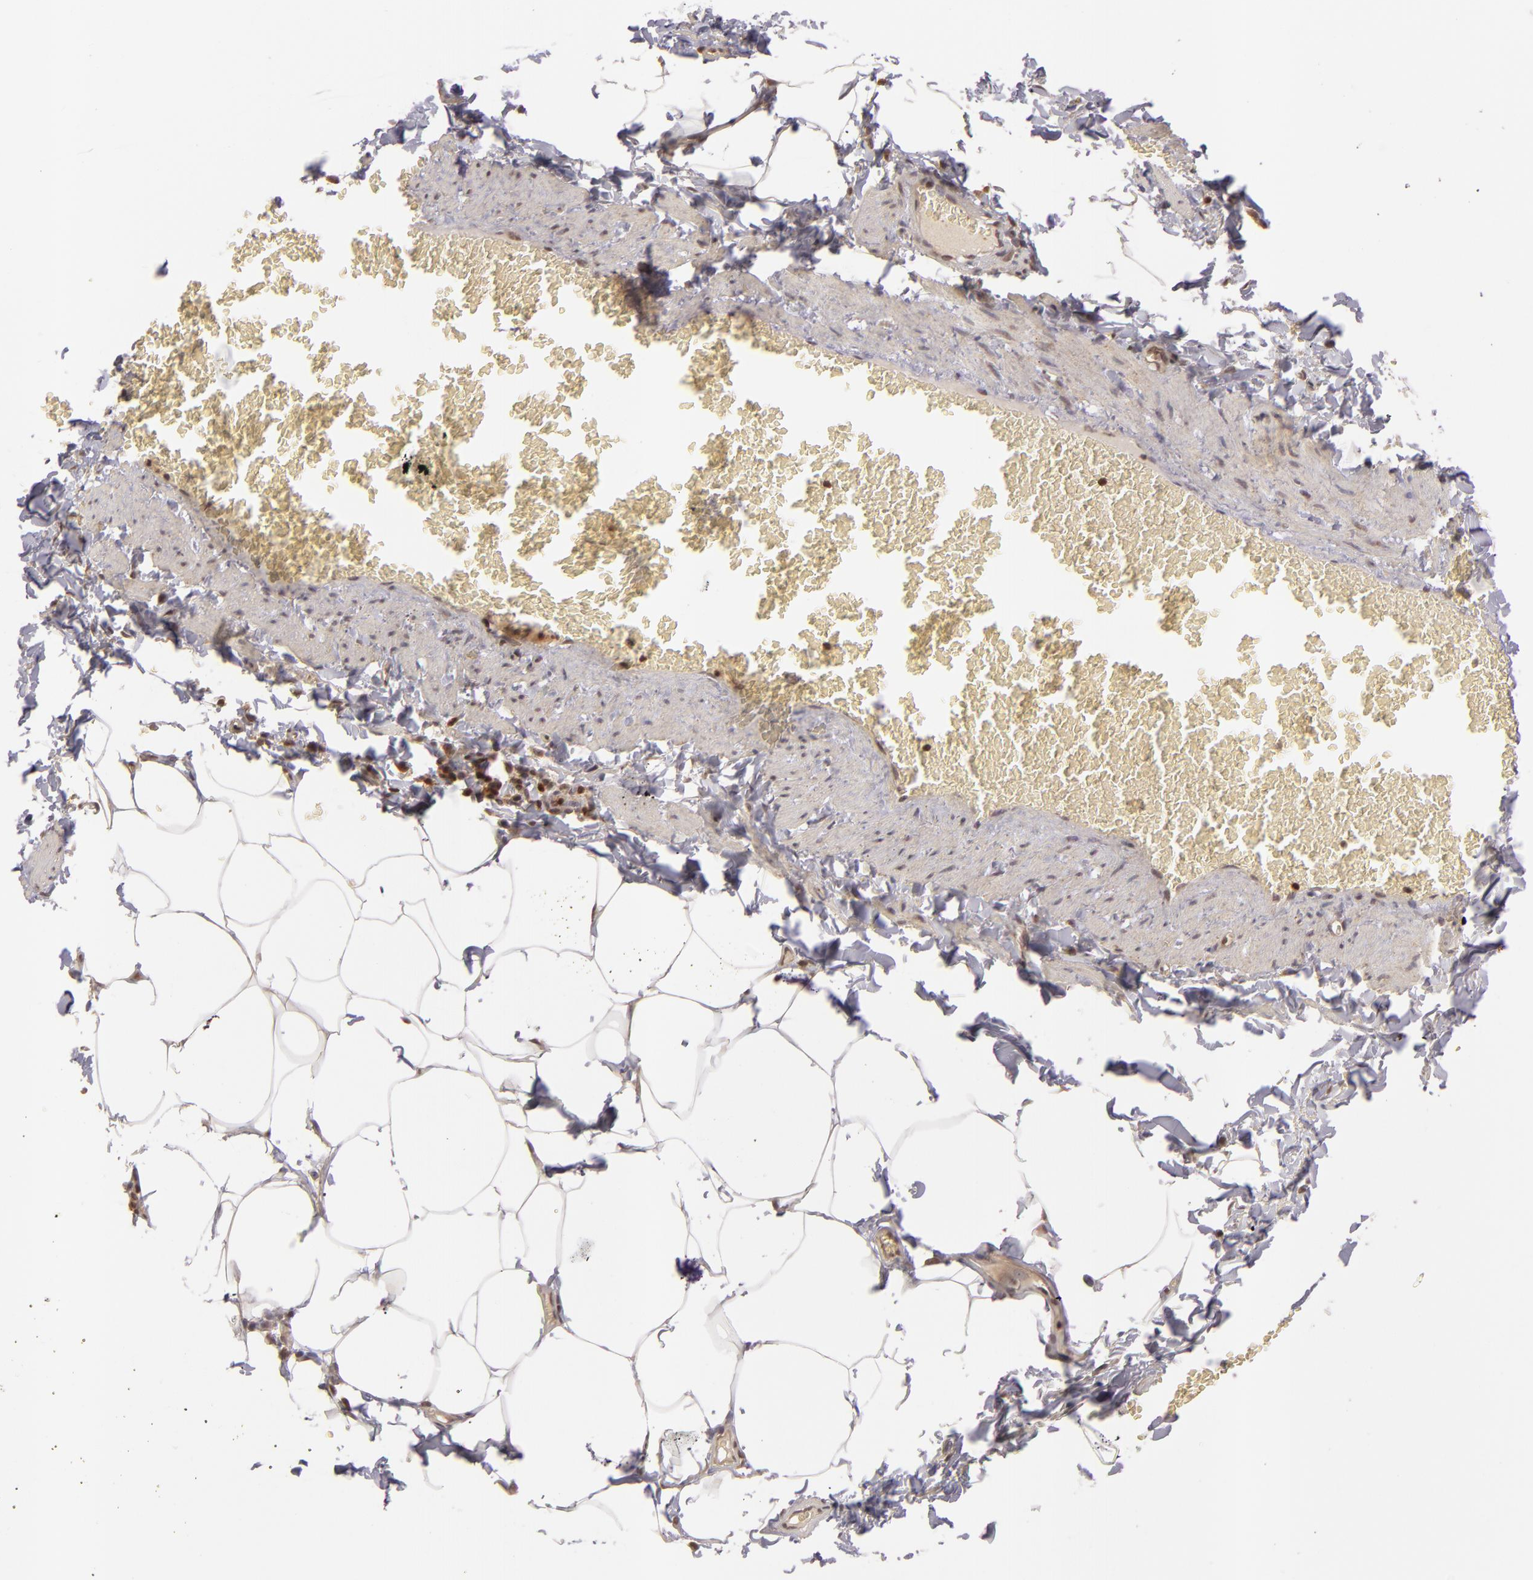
{"staining": {"intensity": "weak", "quantity": "<25%", "location": "cytoplasmic/membranous,nuclear"}, "tissue": "adipose tissue", "cell_type": "Adipocytes", "image_type": "normal", "snomed": [{"axis": "morphology", "description": "Normal tissue, NOS"}, {"axis": "topography", "description": "Vascular tissue"}], "caption": "Immunohistochemical staining of benign human adipose tissue reveals no significant staining in adipocytes. (Stains: DAB immunohistochemistry with hematoxylin counter stain, Microscopy: brightfield microscopy at high magnification).", "gene": "ZBTB33", "patient": {"sex": "male", "age": 41}}